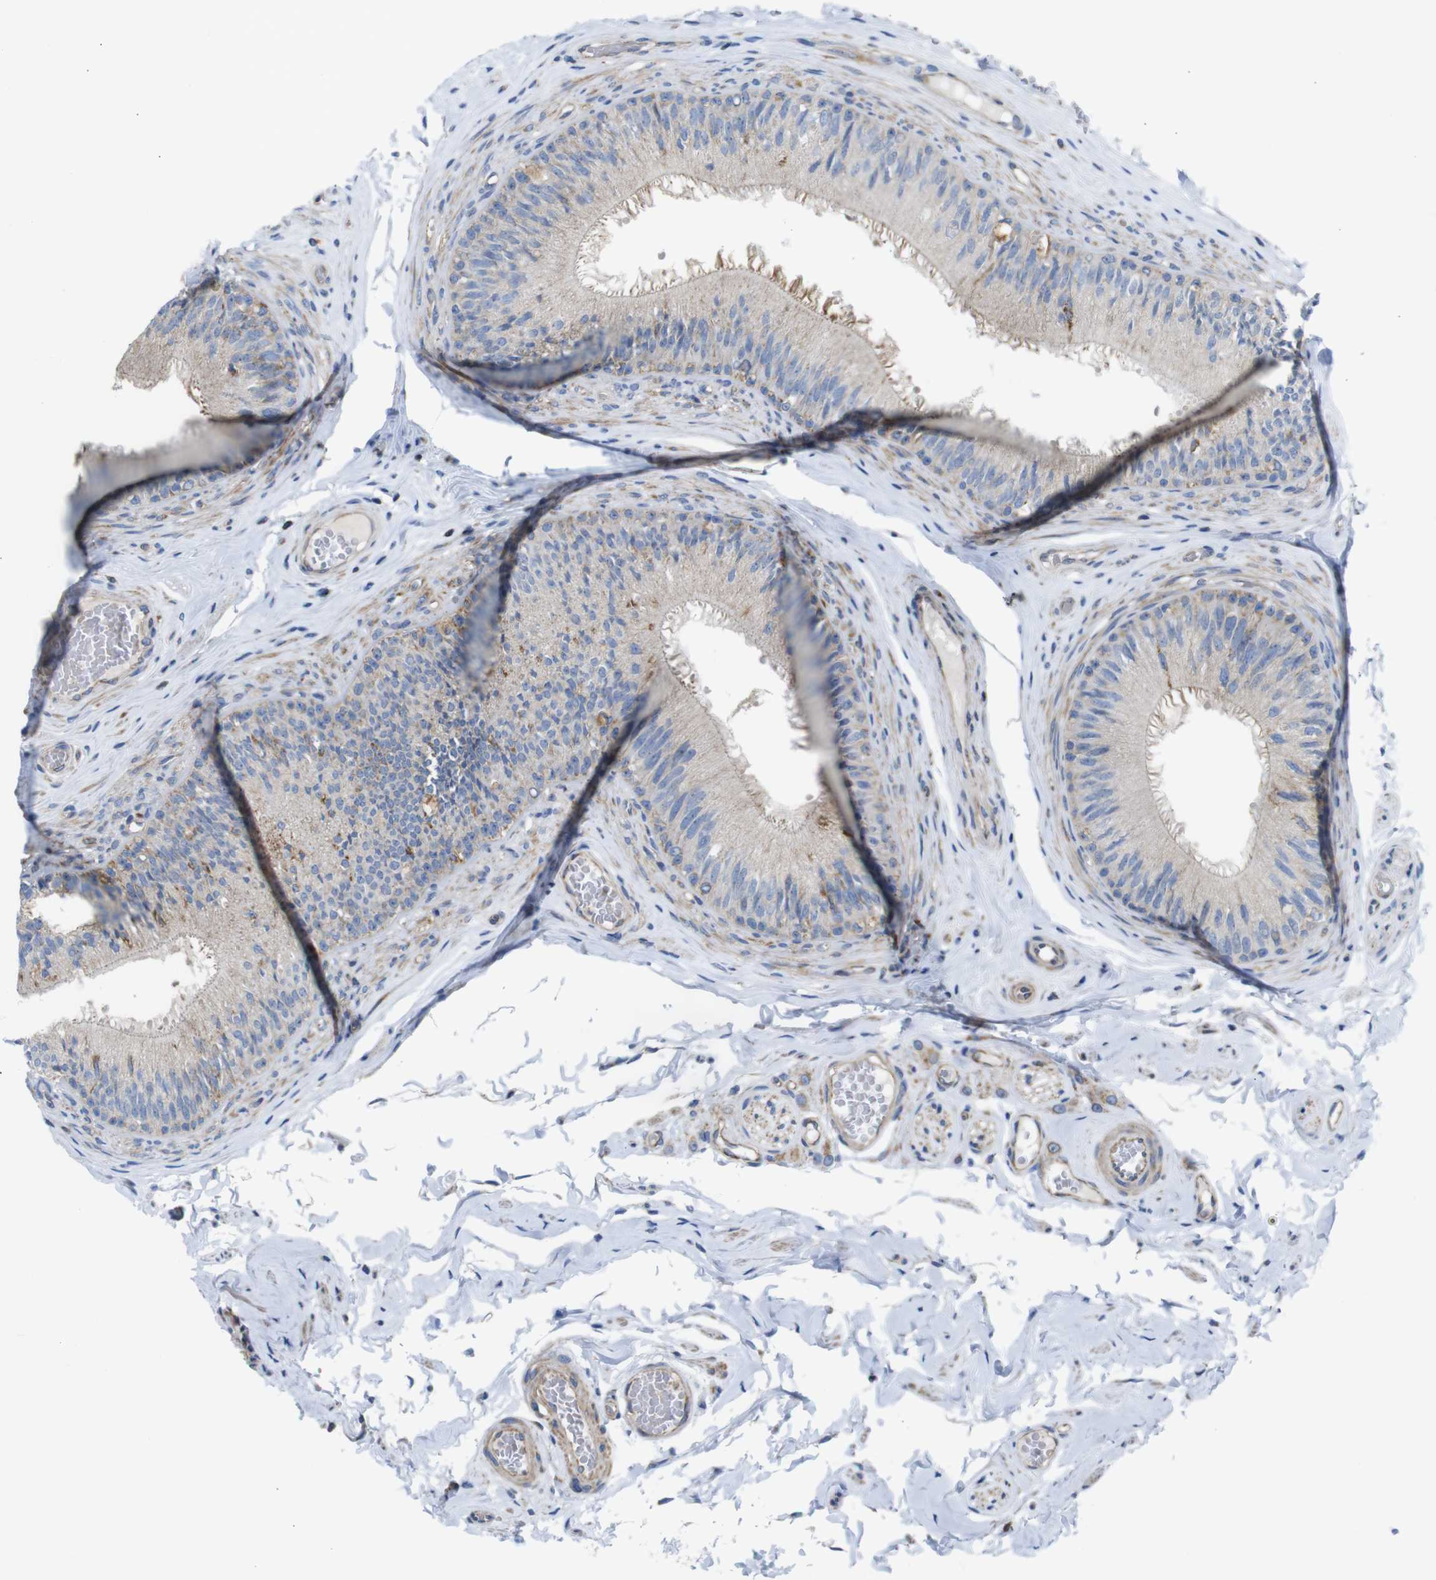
{"staining": {"intensity": "moderate", "quantity": "<25%", "location": "cytoplasmic/membranous"}, "tissue": "epididymis", "cell_type": "Glandular cells", "image_type": "normal", "snomed": [{"axis": "morphology", "description": "Normal tissue, NOS"}, {"axis": "topography", "description": "Testis"}, {"axis": "topography", "description": "Epididymis"}], "caption": "This is an image of immunohistochemistry staining of unremarkable epididymis, which shows moderate positivity in the cytoplasmic/membranous of glandular cells.", "gene": "PDCD1LG2", "patient": {"sex": "male", "age": 36}}